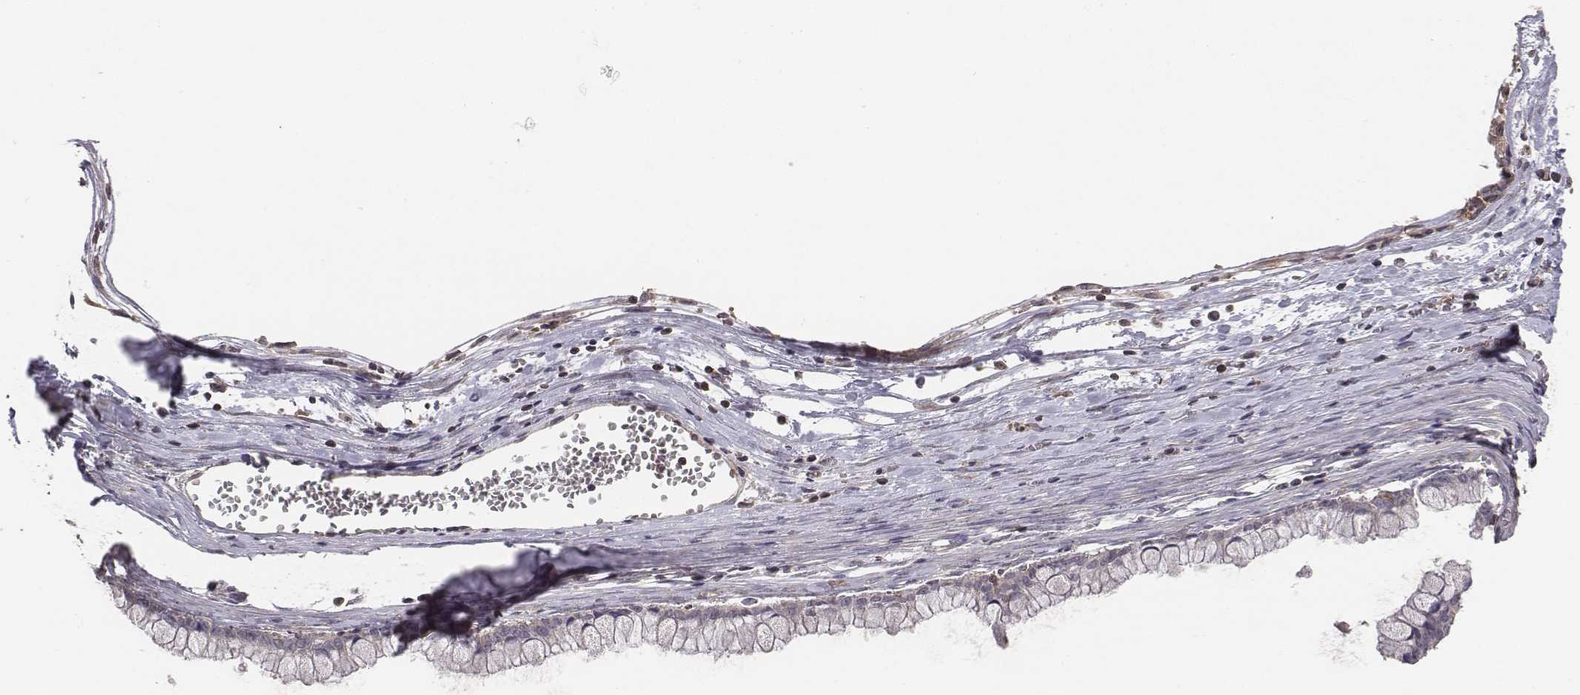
{"staining": {"intensity": "negative", "quantity": "none", "location": "none"}, "tissue": "ovarian cancer", "cell_type": "Tumor cells", "image_type": "cancer", "snomed": [{"axis": "morphology", "description": "Cystadenocarcinoma, mucinous, NOS"}, {"axis": "topography", "description": "Ovary"}], "caption": "Mucinous cystadenocarcinoma (ovarian) was stained to show a protein in brown. There is no significant positivity in tumor cells.", "gene": "PTPRG", "patient": {"sex": "female", "age": 67}}